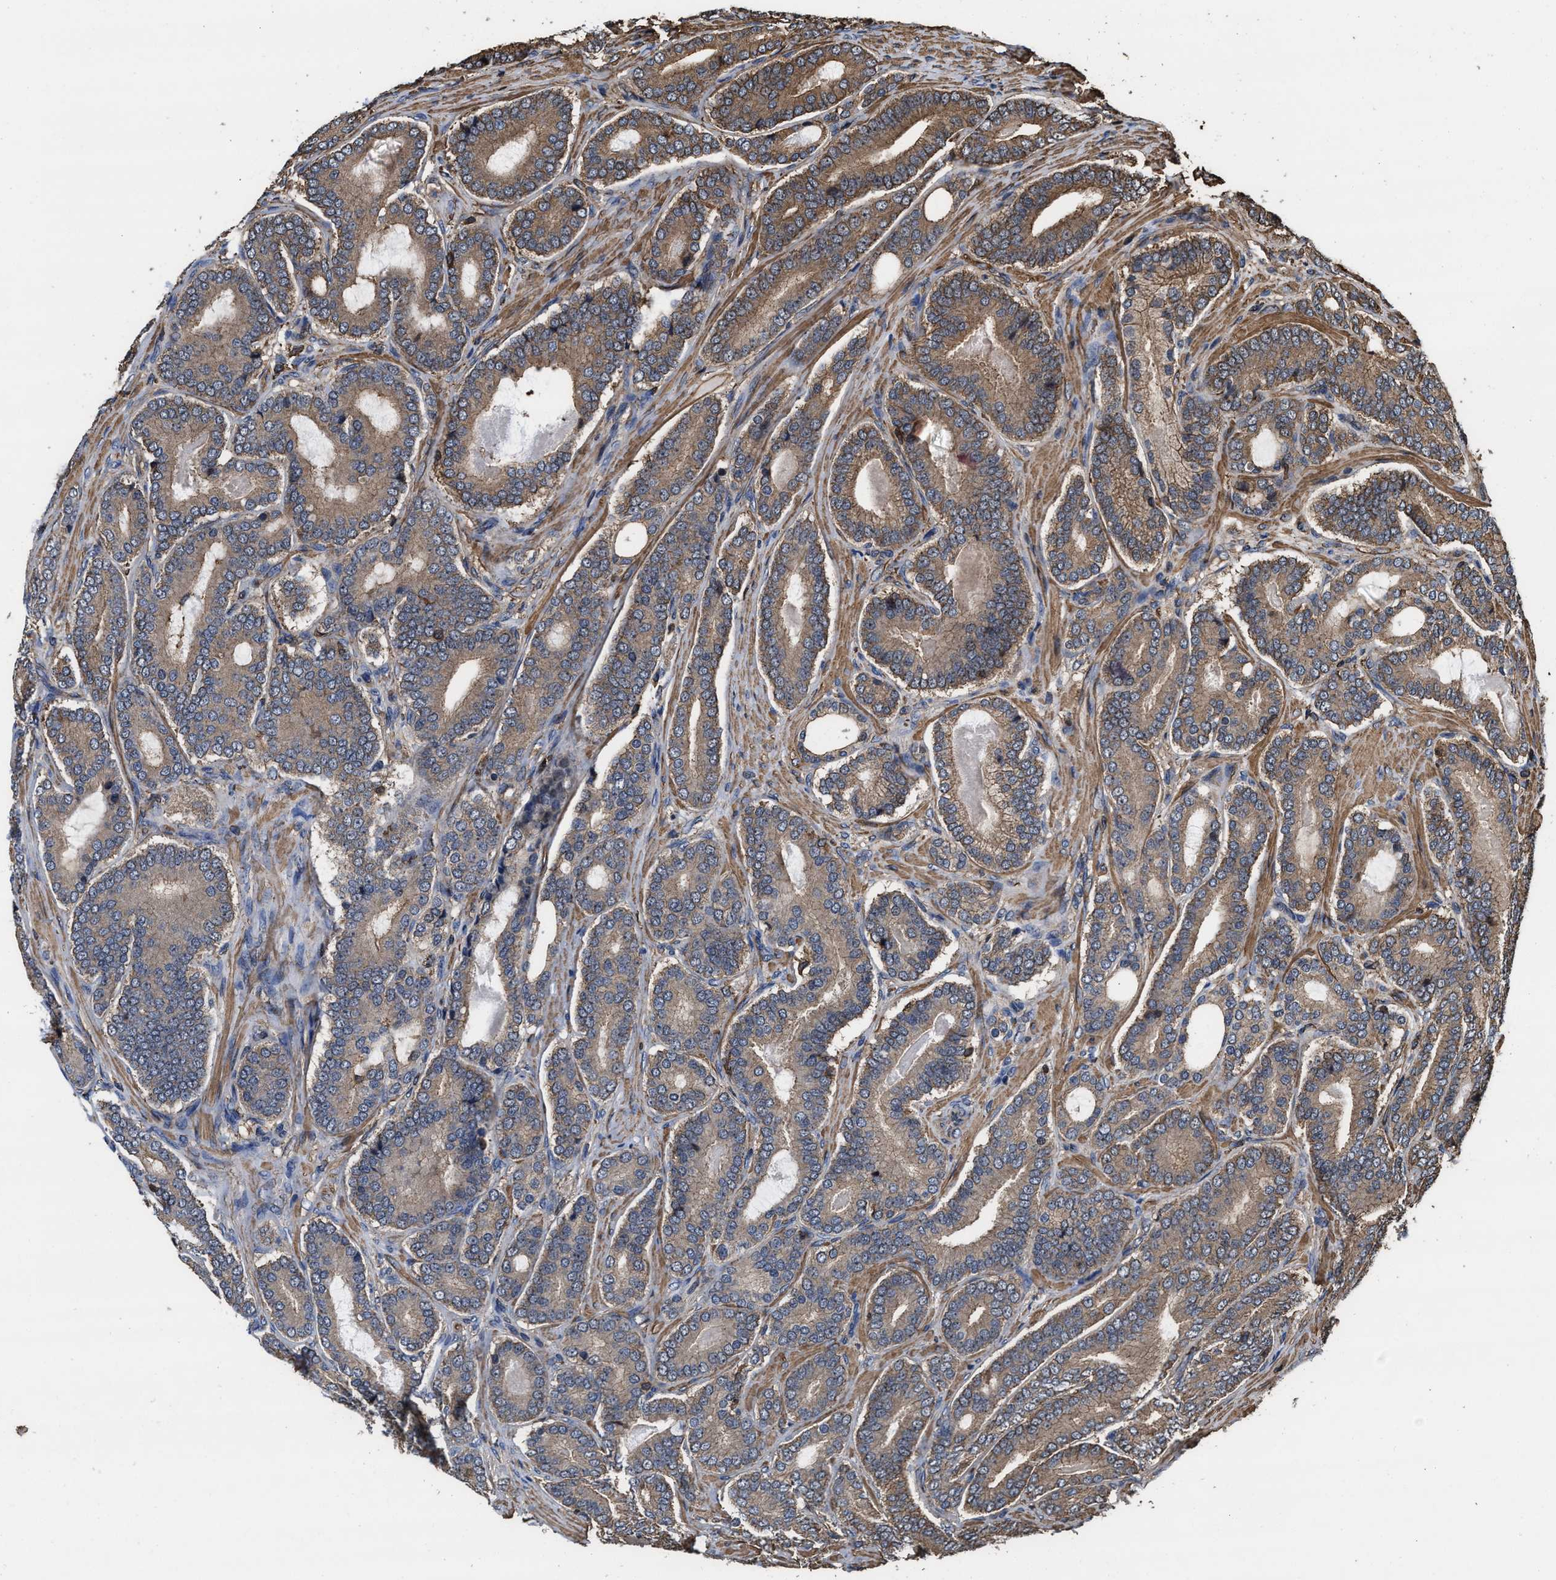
{"staining": {"intensity": "moderate", "quantity": ">75%", "location": "cytoplasmic/membranous"}, "tissue": "prostate cancer", "cell_type": "Tumor cells", "image_type": "cancer", "snomed": [{"axis": "morphology", "description": "Adenocarcinoma, High grade"}, {"axis": "topography", "description": "Prostate"}], "caption": "Prostate high-grade adenocarcinoma was stained to show a protein in brown. There is medium levels of moderate cytoplasmic/membranous expression in about >75% of tumor cells.", "gene": "KBTBD2", "patient": {"sex": "male", "age": 60}}